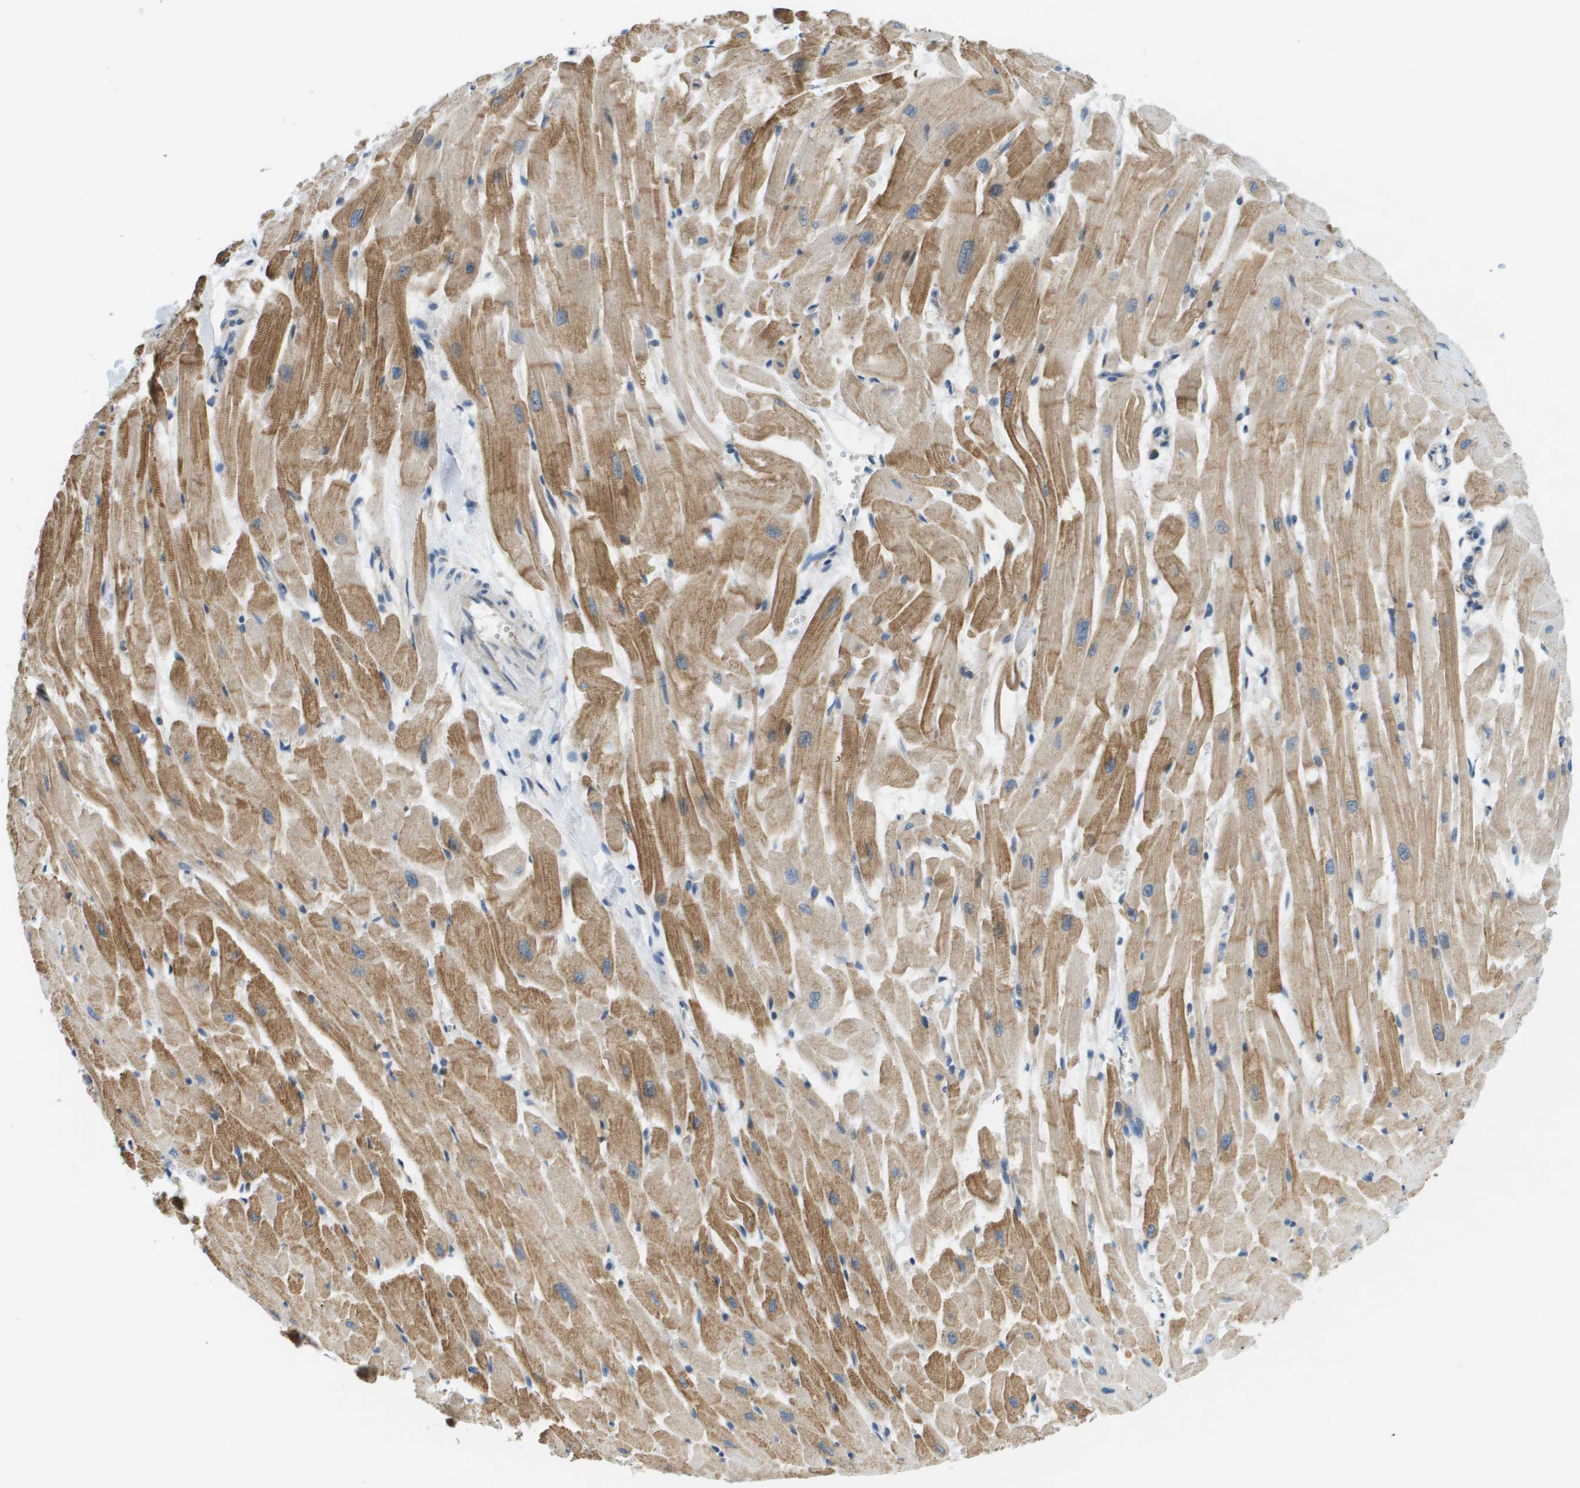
{"staining": {"intensity": "moderate", "quantity": ">75%", "location": "cytoplasmic/membranous"}, "tissue": "heart muscle", "cell_type": "Cardiomyocytes", "image_type": "normal", "snomed": [{"axis": "morphology", "description": "Normal tissue, NOS"}, {"axis": "topography", "description": "Heart"}], "caption": "Immunohistochemistry (IHC) of normal heart muscle reveals medium levels of moderate cytoplasmic/membranous expression in approximately >75% of cardiomyocytes.", "gene": "ACBD3", "patient": {"sex": "female", "age": 19}}